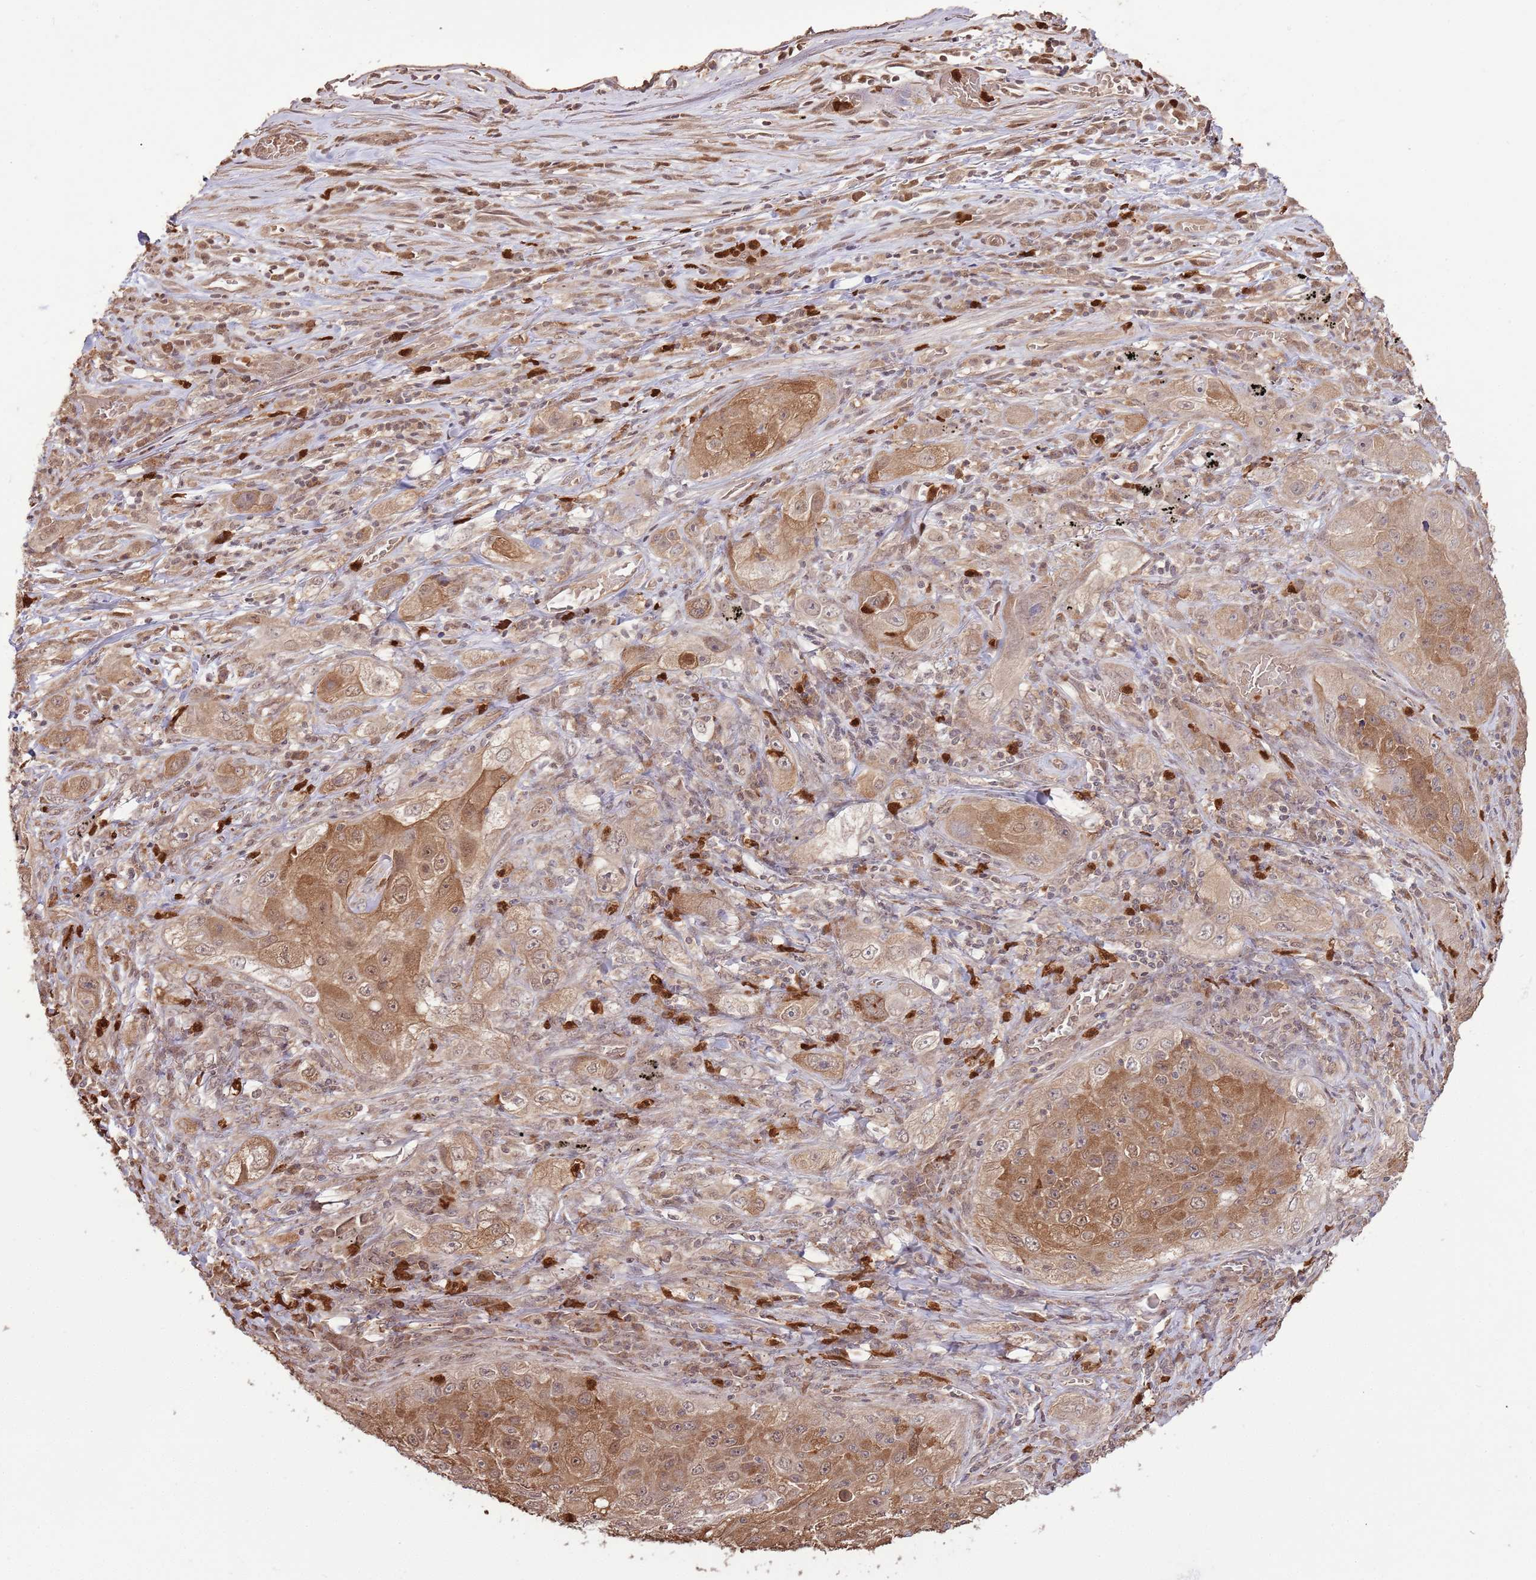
{"staining": {"intensity": "moderate", "quantity": ">75%", "location": "cytoplasmic/membranous,nuclear"}, "tissue": "lung cancer", "cell_type": "Tumor cells", "image_type": "cancer", "snomed": [{"axis": "morphology", "description": "Squamous cell carcinoma, NOS"}, {"axis": "topography", "description": "Lung"}], "caption": "Immunohistochemical staining of lung cancer exhibits medium levels of moderate cytoplasmic/membranous and nuclear protein positivity in about >75% of tumor cells.", "gene": "AMIGO1", "patient": {"sex": "female", "age": 69}}